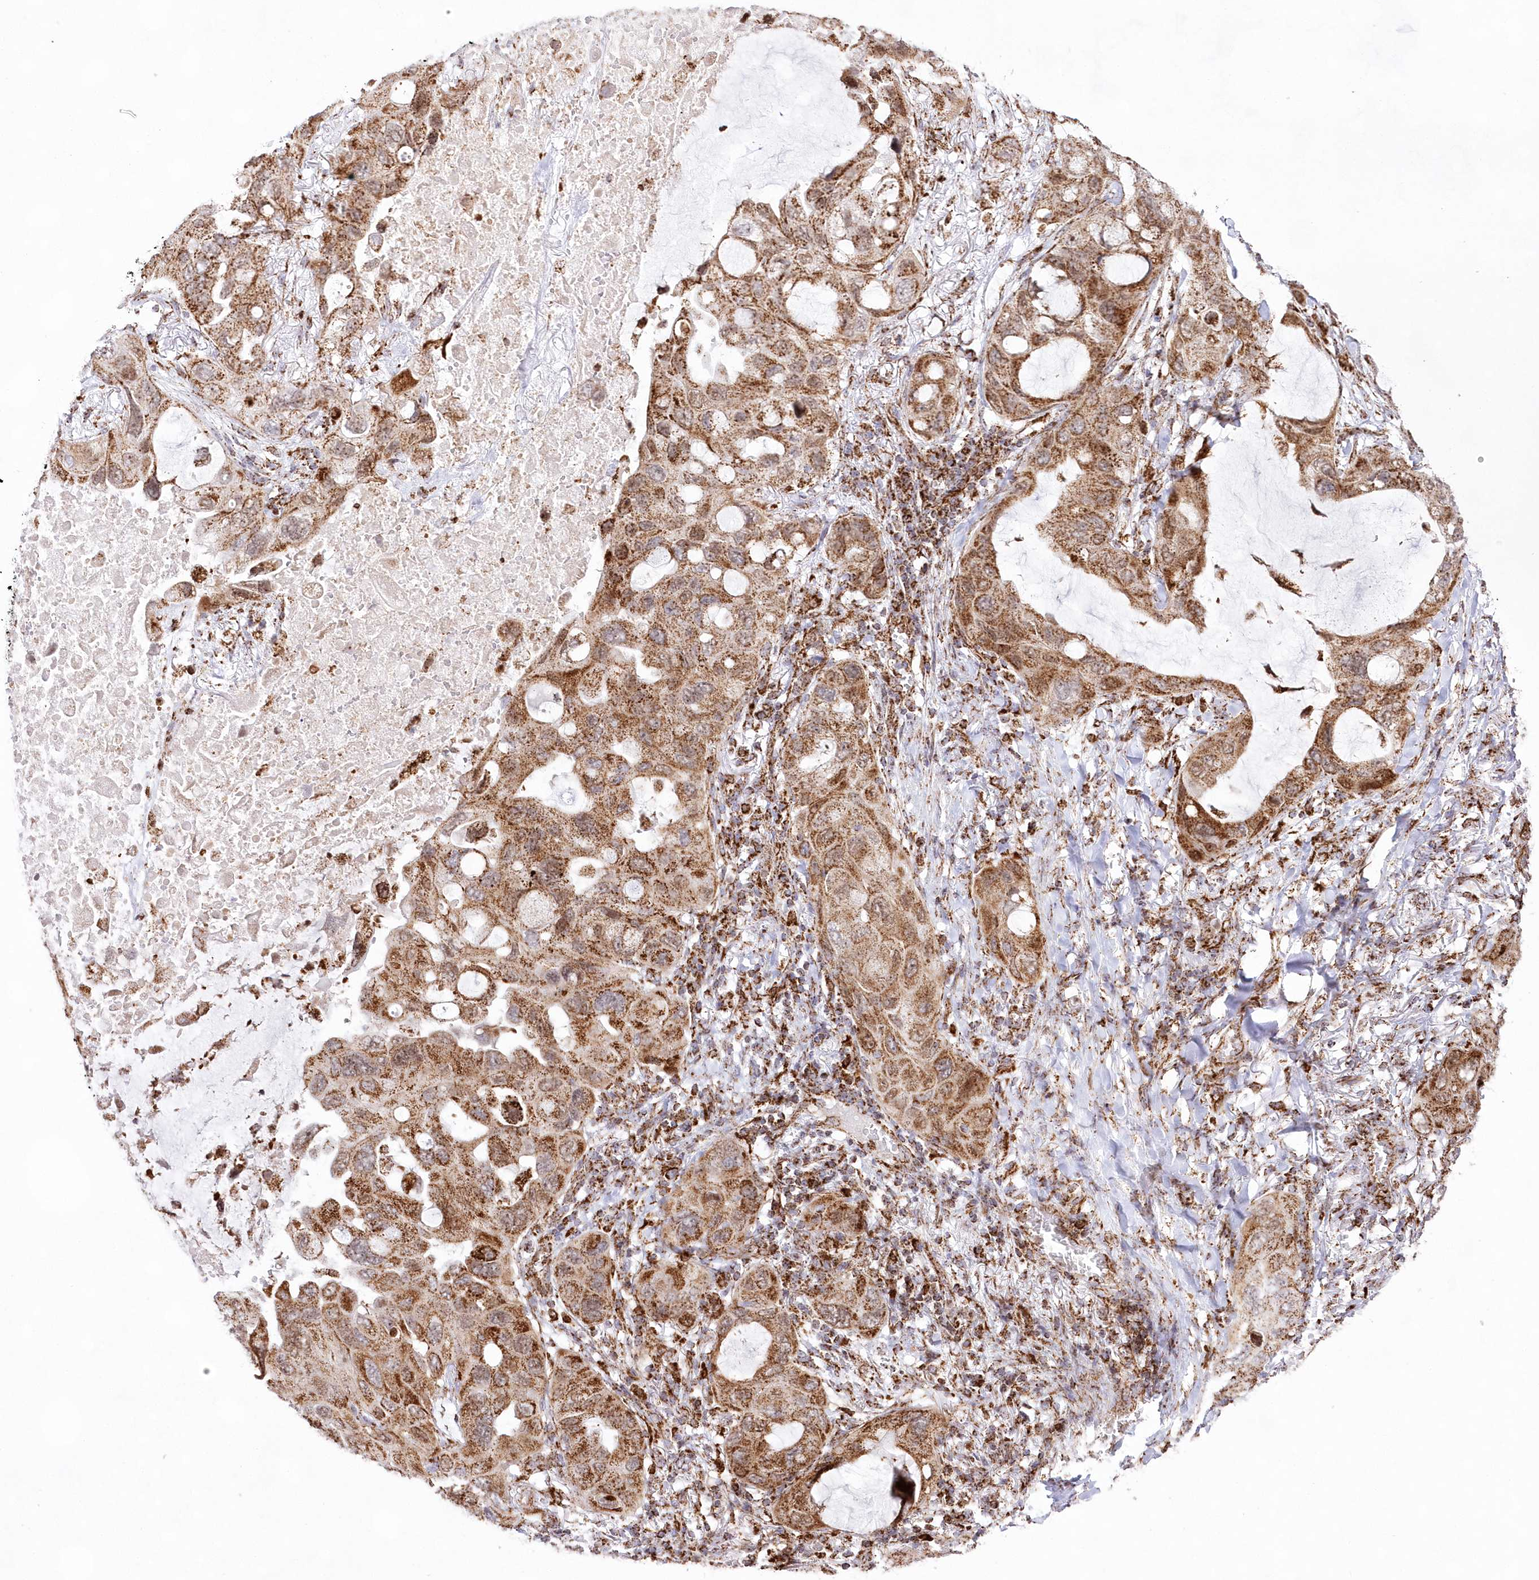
{"staining": {"intensity": "moderate", "quantity": ">75%", "location": "cytoplasmic/membranous"}, "tissue": "lung cancer", "cell_type": "Tumor cells", "image_type": "cancer", "snomed": [{"axis": "morphology", "description": "Squamous cell carcinoma, NOS"}, {"axis": "topography", "description": "Lung"}], "caption": "Immunohistochemistry image of neoplastic tissue: lung cancer (squamous cell carcinoma) stained using immunohistochemistry (IHC) exhibits medium levels of moderate protein expression localized specifically in the cytoplasmic/membranous of tumor cells, appearing as a cytoplasmic/membranous brown color.", "gene": "HADHB", "patient": {"sex": "female", "age": 73}}